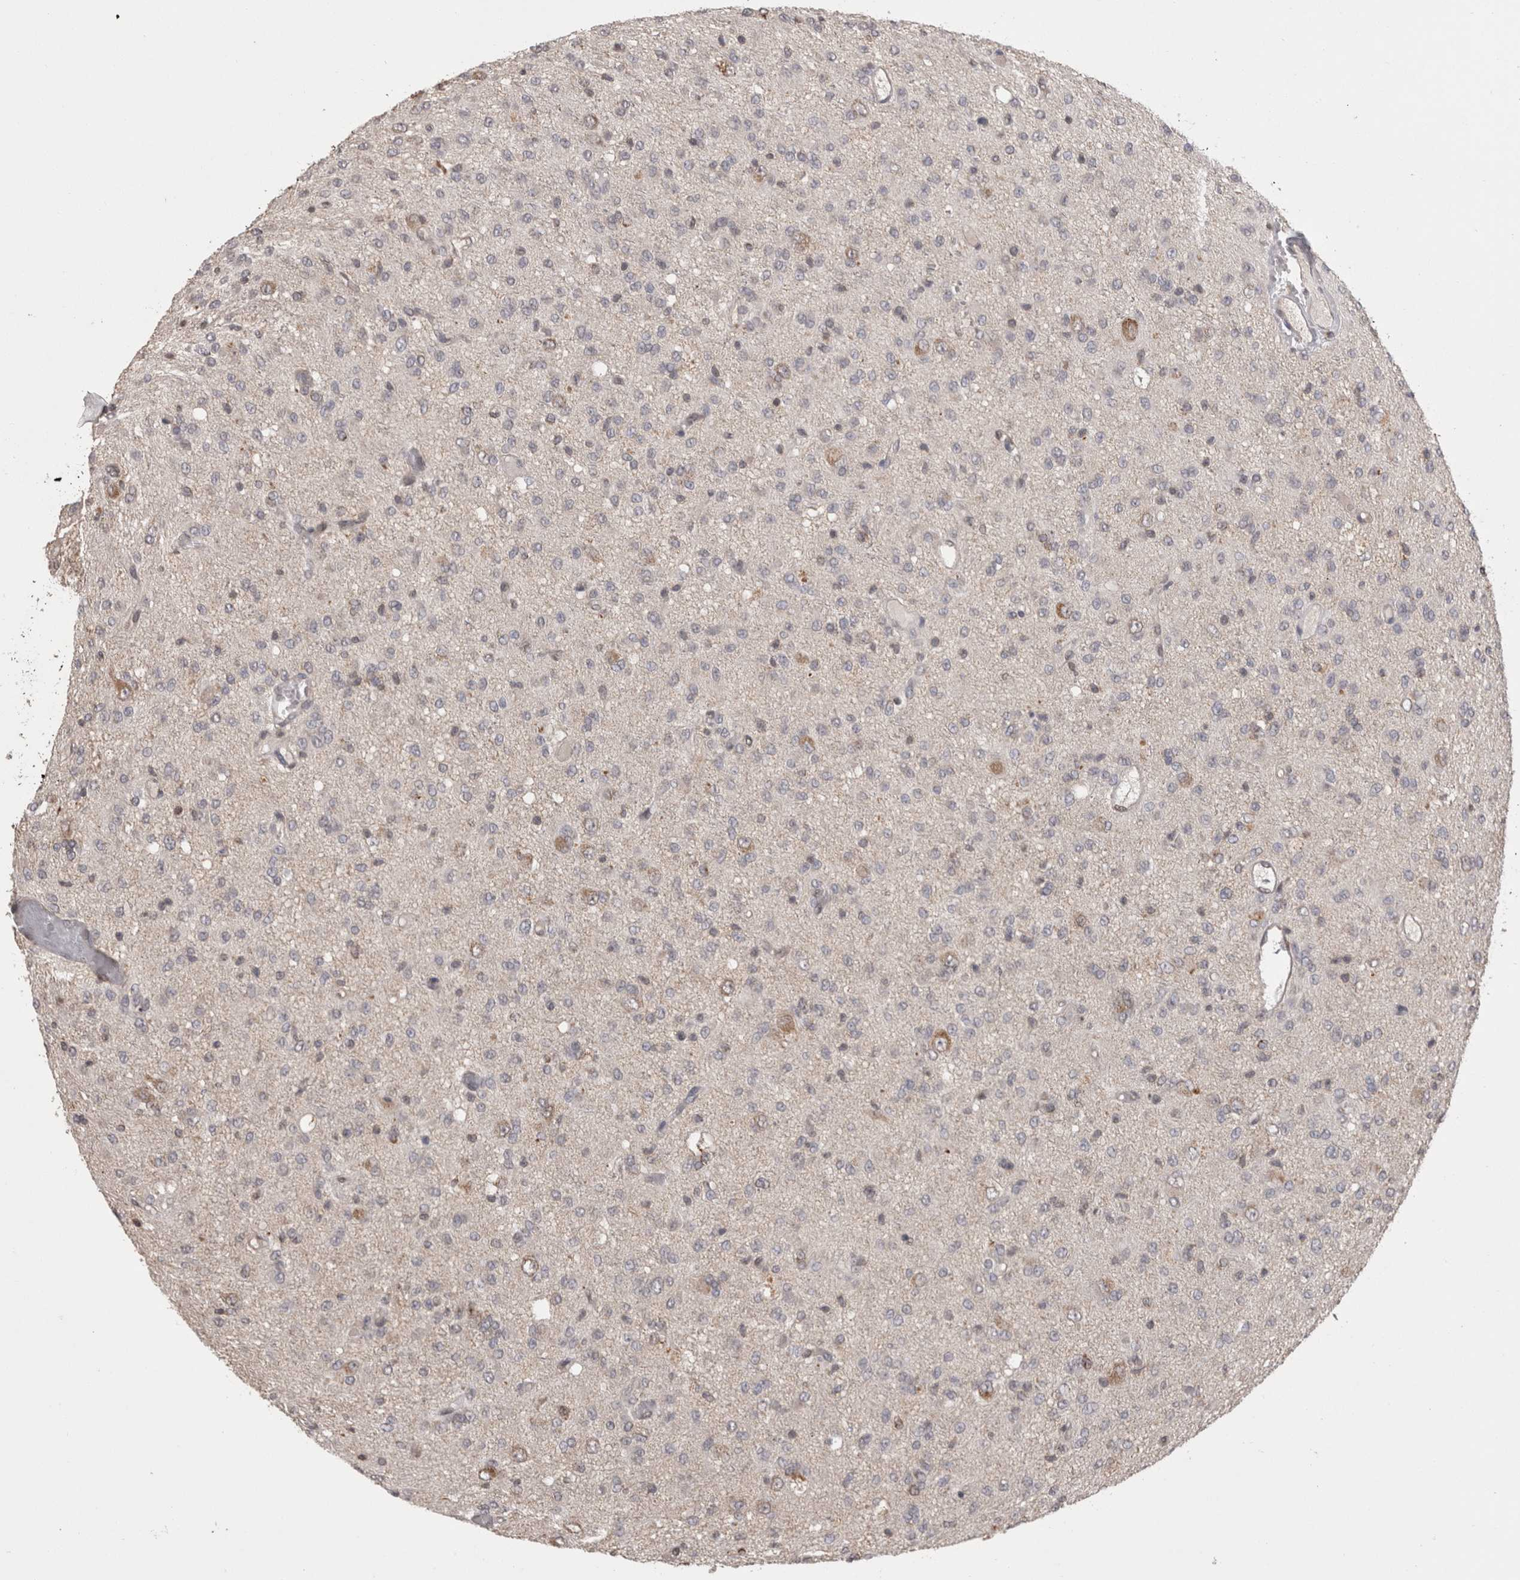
{"staining": {"intensity": "negative", "quantity": "none", "location": "none"}, "tissue": "glioma", "cell_type": "Tumor cells", "image_type": "cancer", "snomed": [{"axis": "morphology", "description": "Glioma, malignant, High grade"}, {"axis": "topography", "description": "Brain"}], "caption": "An immunohistochemistry image of glioma is shown. There is no staining in tumor cells of glioma.", "gene": "PREP", "patient": {"sex": "female", "age": 59}}